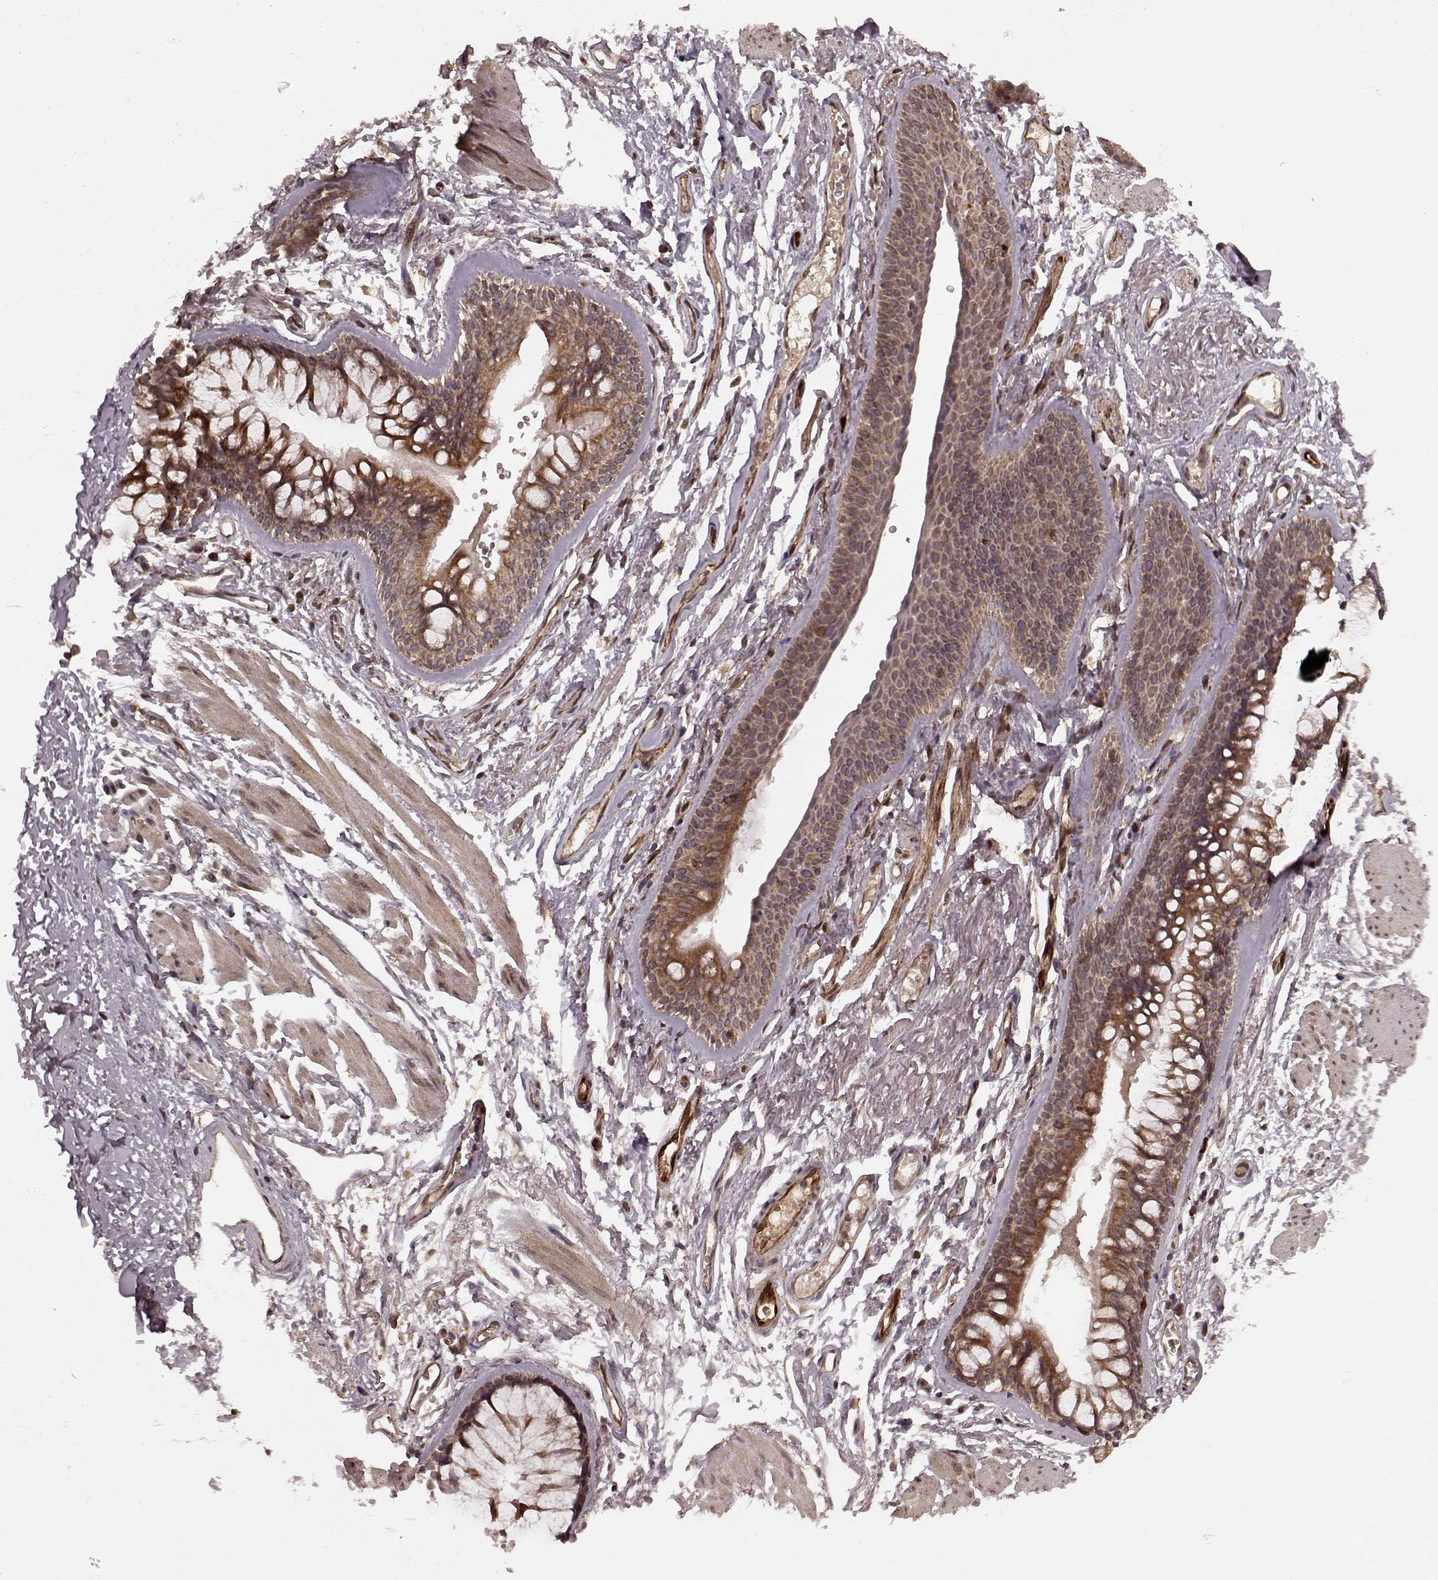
{"staining": {"intensity": "moderate", "quantity": ">75%", "location": "cytoplasmic/membranous"}, "tissue": "soft tissue", "cell_type": "Chondrocytes", "image_type": "normal", "snomed": [{"axis": "morphology", "description": "Normal tissue, NOS"}, {"axis": "topography", "description": "Cartilage tissue"}, {"axis": "topography", "description": "Bronchus"}], "caption": "Protein analysis of normal soft tissue shows moderate cytoplasmic/membranous positivity in about >75% of chondrocytes.", "gene": "AGPAT1", "patient": {"sex": "female", "age": 79}}